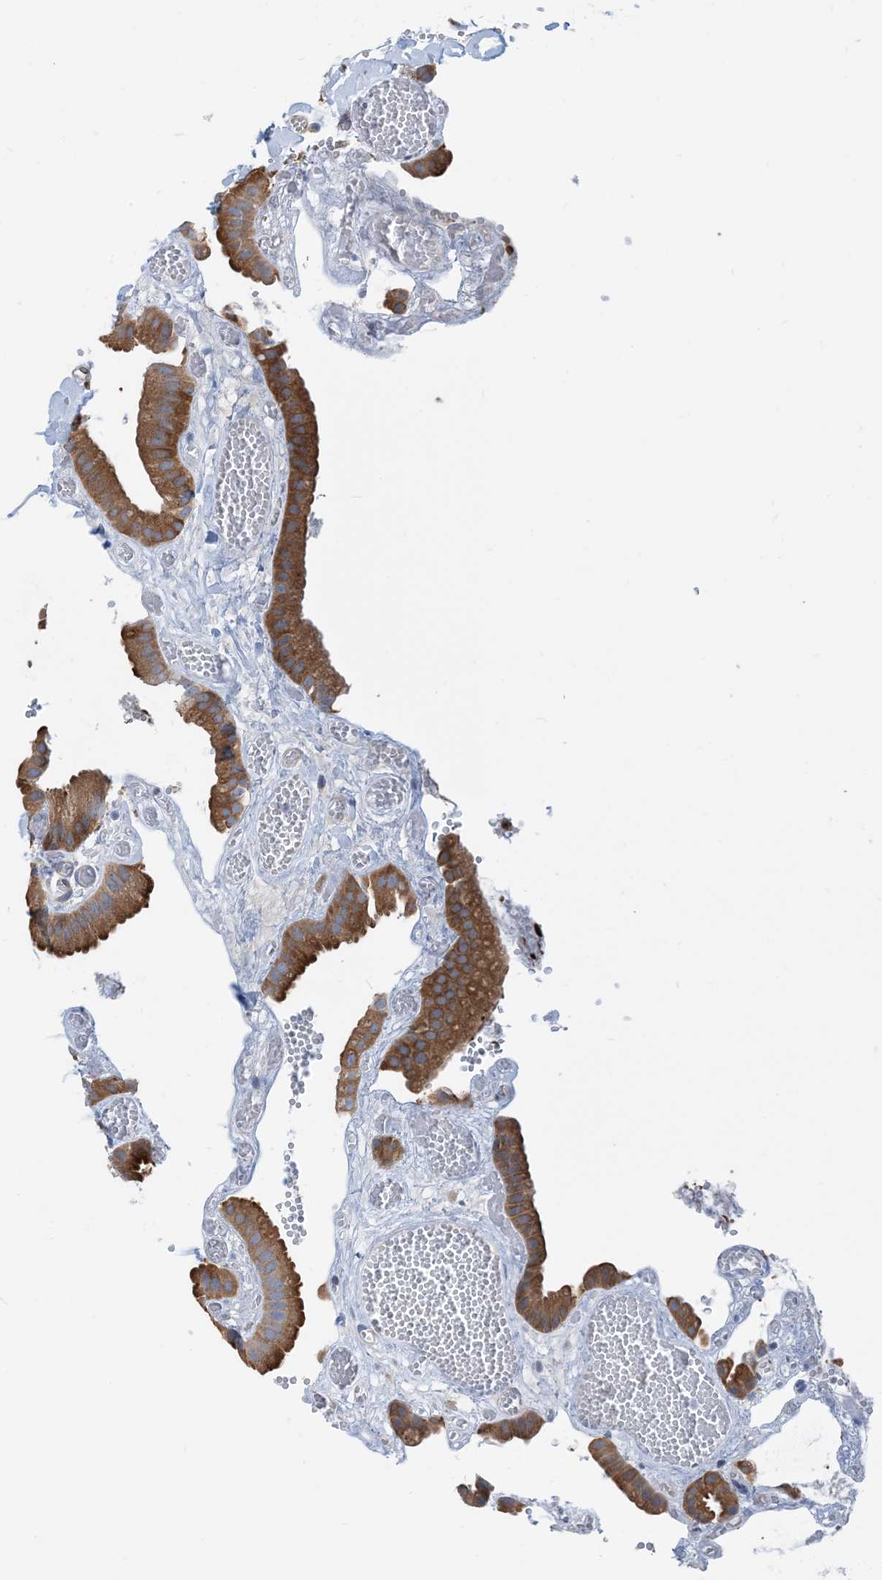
{"staining": {"intensity": "moderate", "quantity": ">75%", "location": "cytoplasmic/membranous"}, "tissue": "gallbladder", "cell_type": "Glandular cells", "image_type": "normal", "snomed": [{"axis": "morphology", "description": "Normal tissue, NOS"}, {"axis": "topography", "description": "Gallbladder"}], "caption": "Immunohistochemical staining of benign human gallbladder reveals medium levels of moderate cytoplasmic/membranous staining in about >75% of glandular cells.", "gene": "DYNC1LI1", "patient": {"sex": "female", "age": 64}}